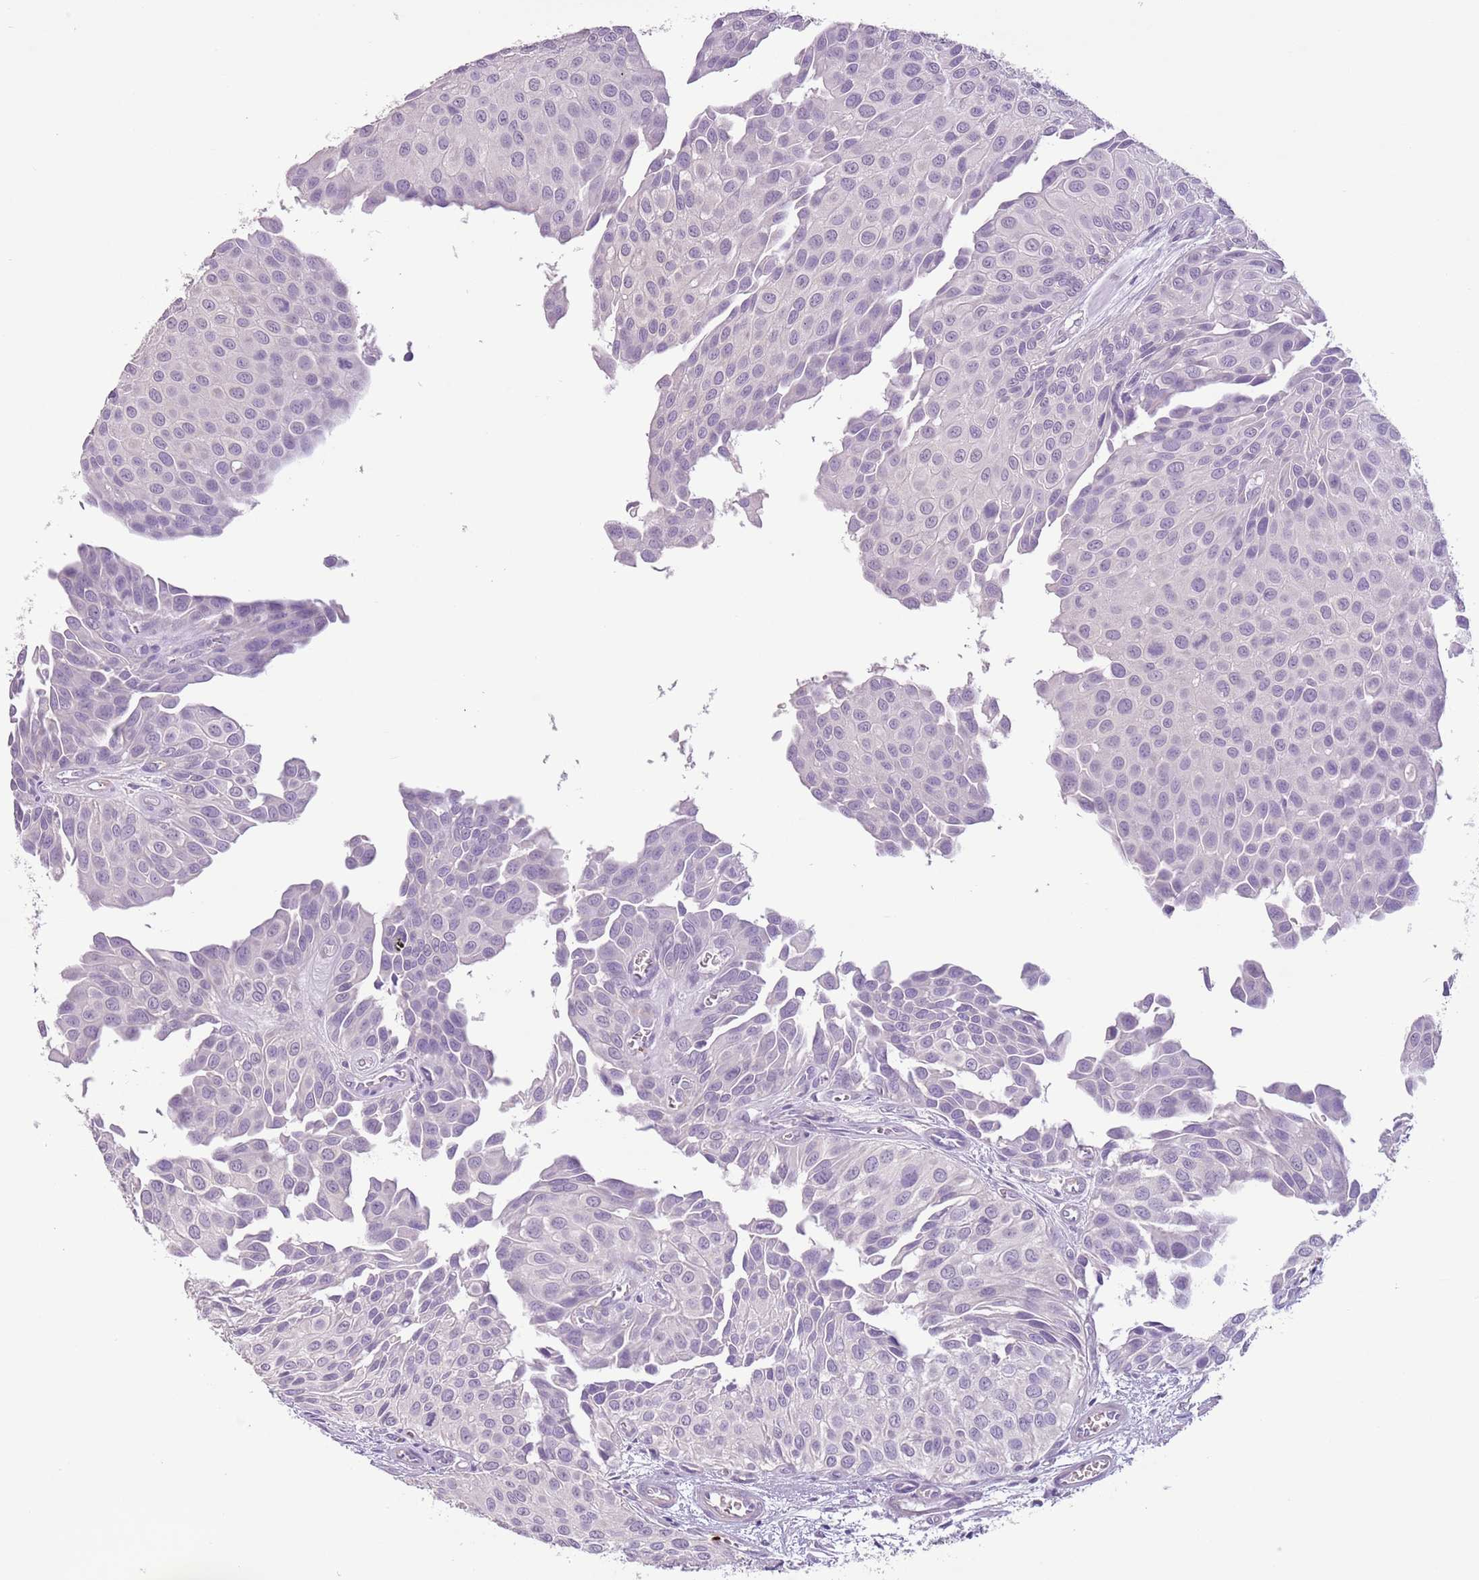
{"staining": {"intensity": "negative", "quantity": "none", "location": "none"}, "tissue": "urothelial cancer", "cell_type": "Tumor cells", "image_type": "cancer", "snomed": [{"axis": "morphology", "description": "Urothelial carcinoma, Low grade"}, {"axis": "topography", "description": "Urinary bladder"}], "caption": "Urothelial carcinoma (low-grade) stained for a protein using immunohistochemistry (IHC) exhibits no positivity tumor cells.", "gene": "CELF6", "patient": {"sex": "male", "age": 88}}